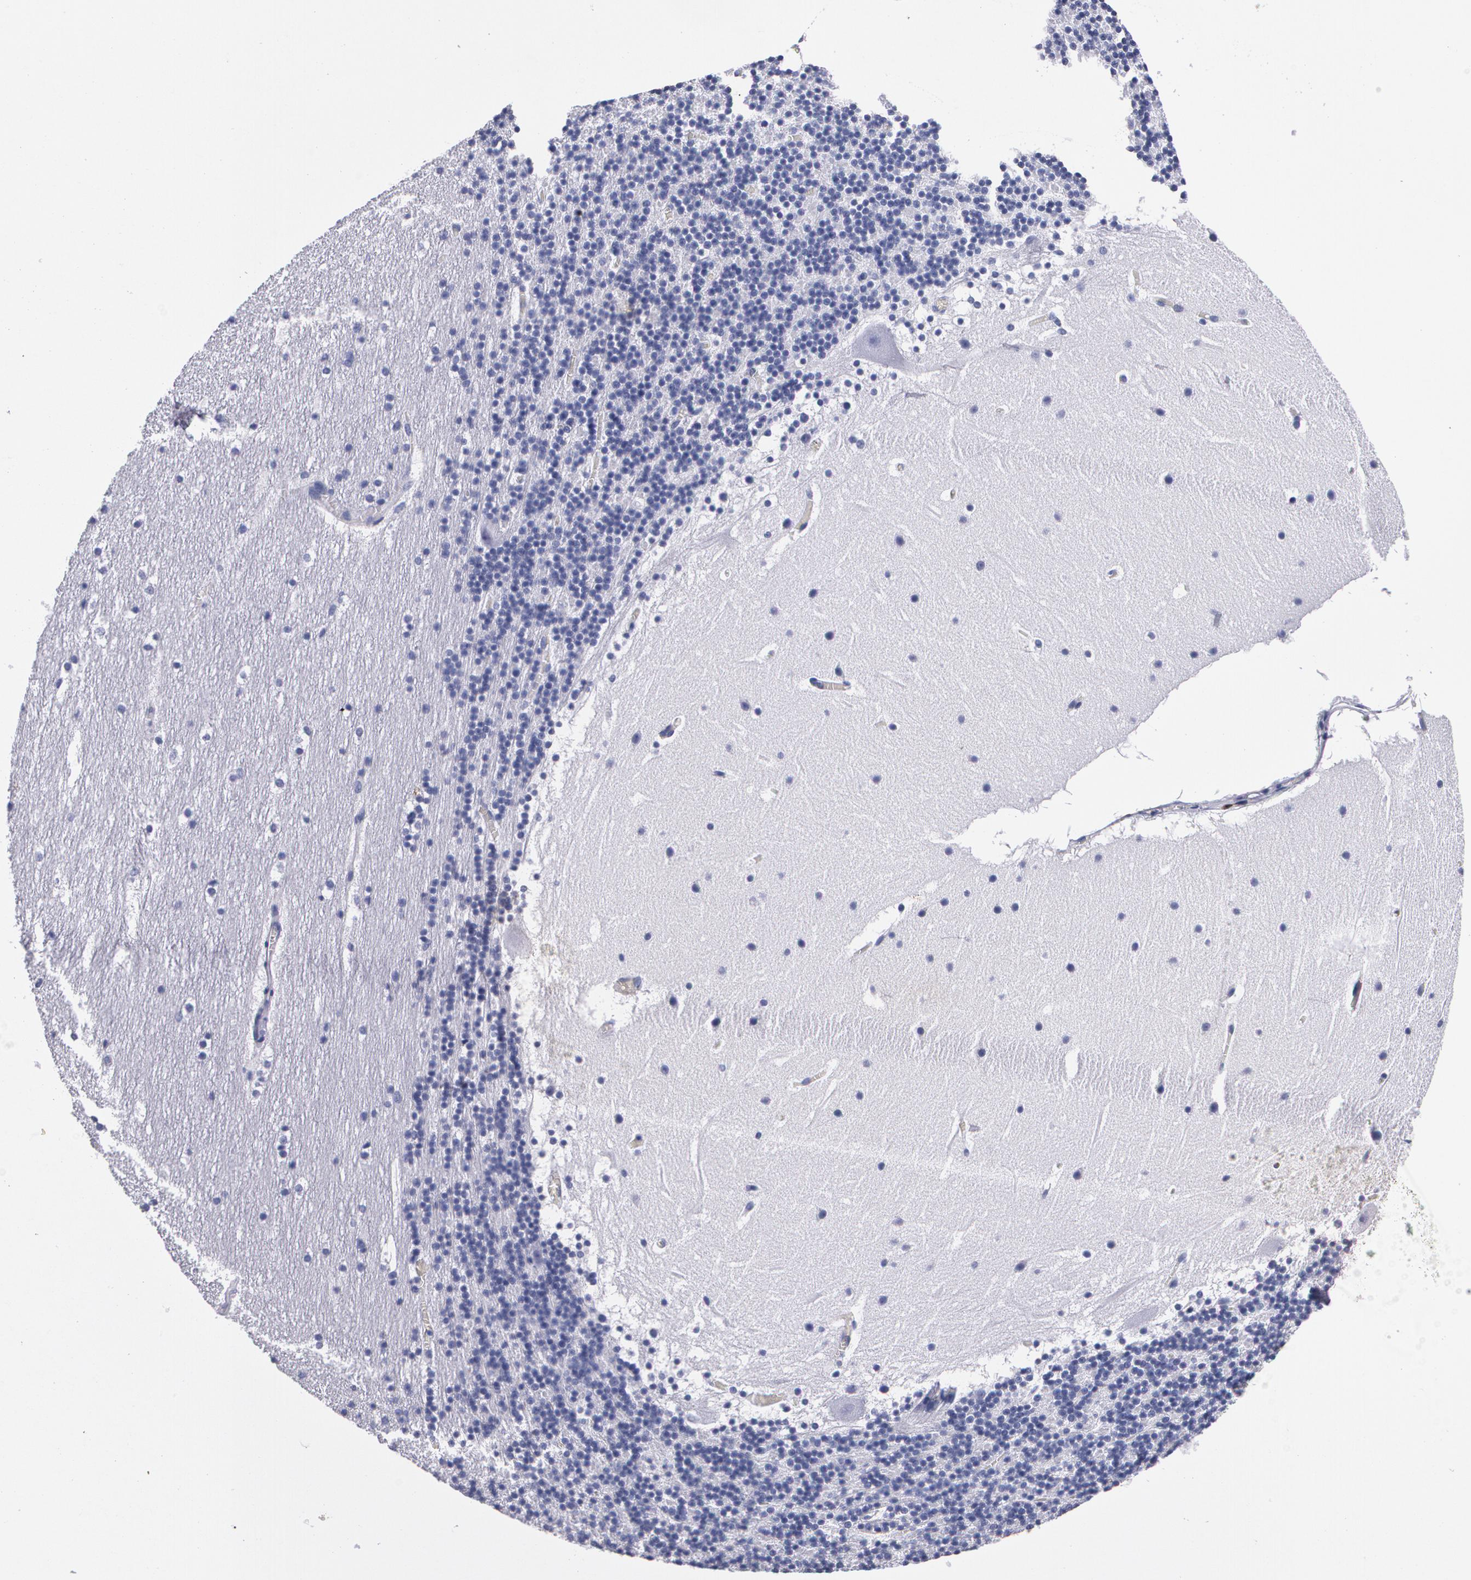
{"staining": {"intensity": "negative", "quantity": "none", "location": "none"}, "tissue": "cerebellum", "cell_type": "Cells in granular layer", "image_type": "normal", "snomed": [{"axis": "morphology", "description": "Normal tissue, NOS"}, {"axis": "topography", "description": "Cerebellum"}], "caption": "Human cerebellum stained for a protein using immunohistochemistry (IHC) shows no staining in cells in granular layer.", "gene": "S100A8", "patient": {"sex": "male", "age": 45}}